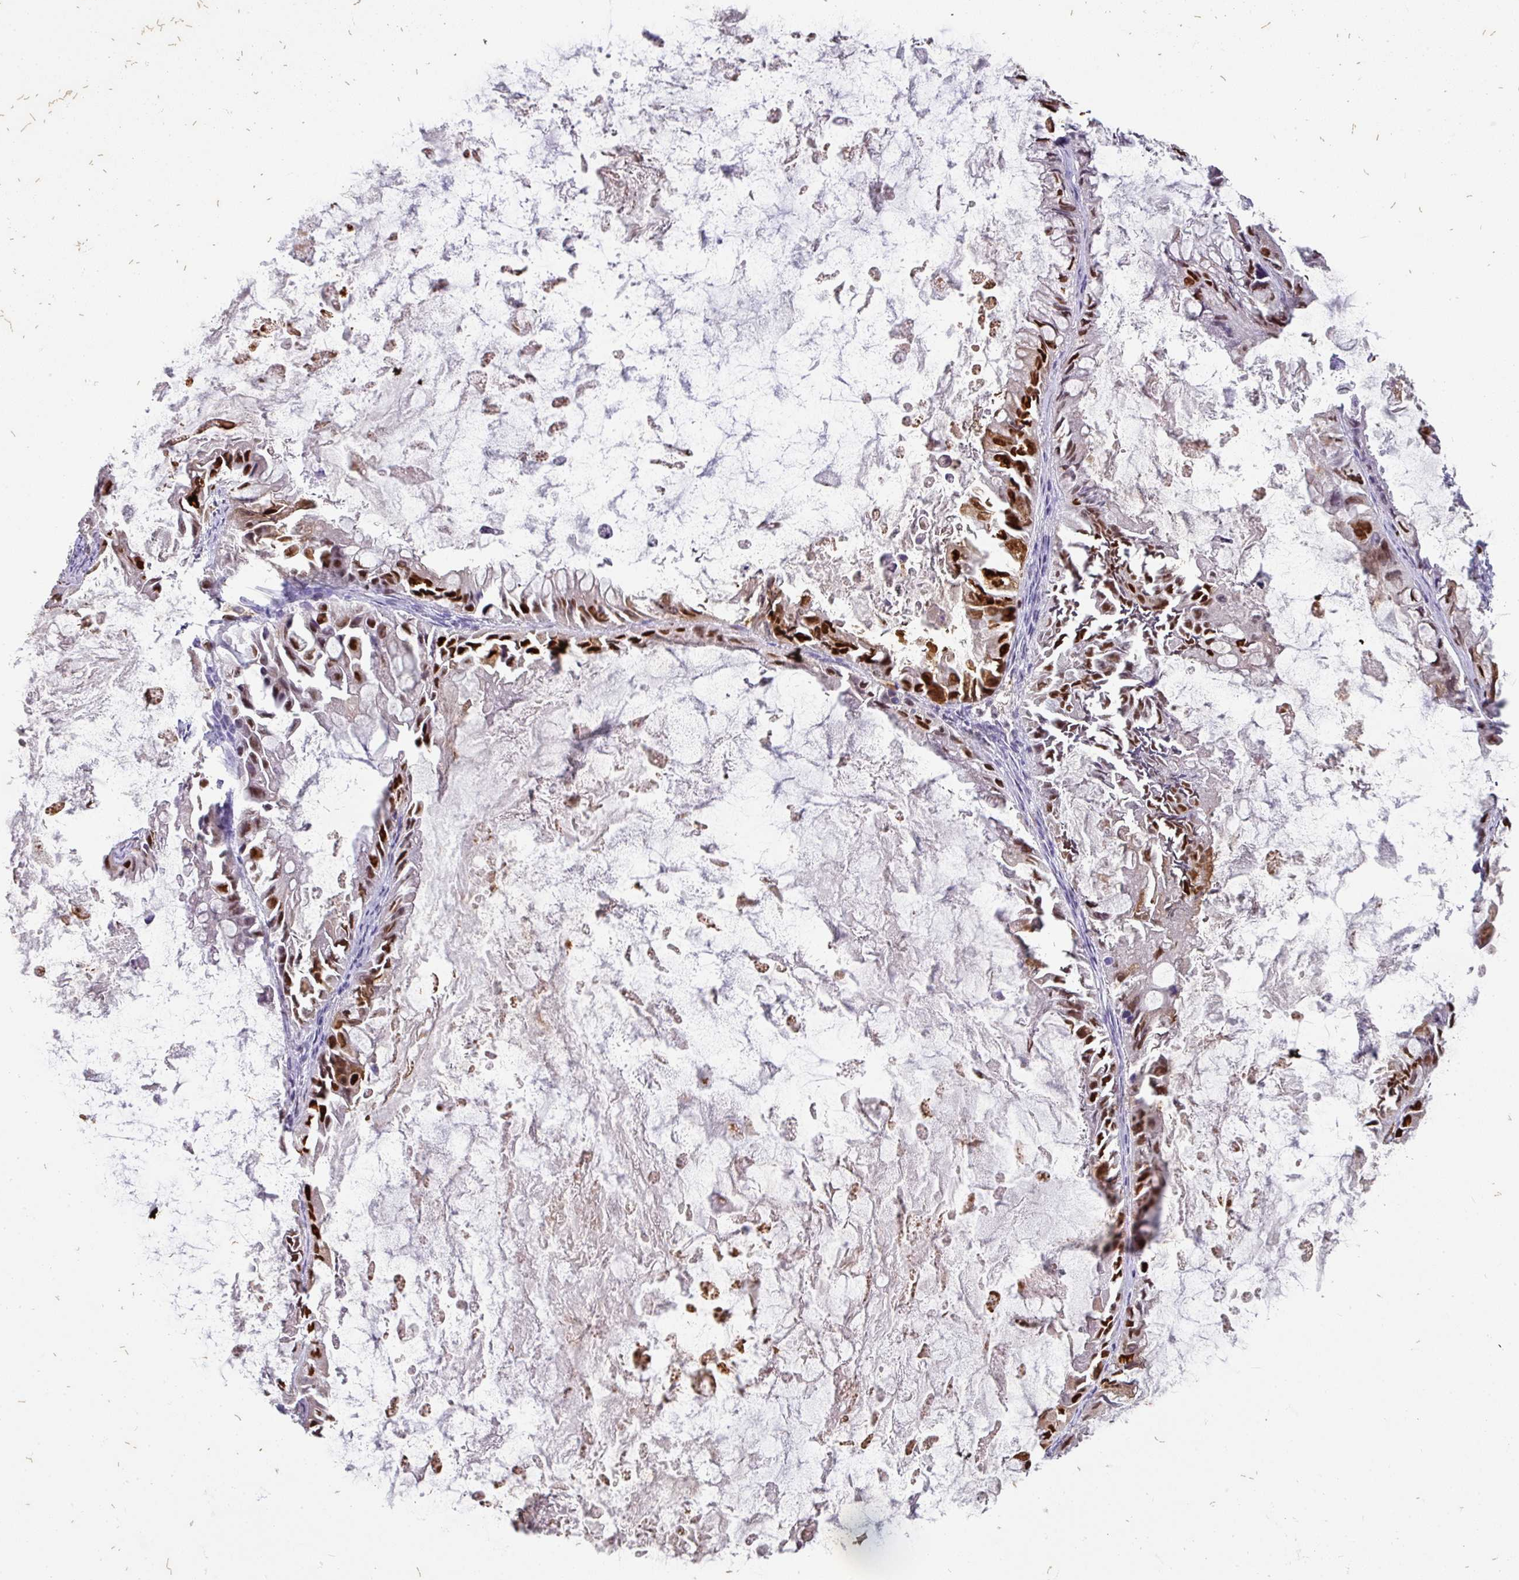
{"staining": {"intensity": "strong", "quantity": ">75%", "location": "nuclear"}, "tissue": "ovarian cancer", "cell_type": "Tumor cells", "image_type": "cancer", "snomed": [{"axis": "morphology", "description": "Cystadenocarcinoma, mucinous, NOS"}, {"axis": "topography", "description": "Ovary"}], "caption": "A micrograph of human ovarian mucinous cystadenocarcinoma stained for a protein demonstrates strong nuclear brown staining in tumor cells.", "gene": "SAMHD1", "patient": {"sex": "female", "age": 61}}